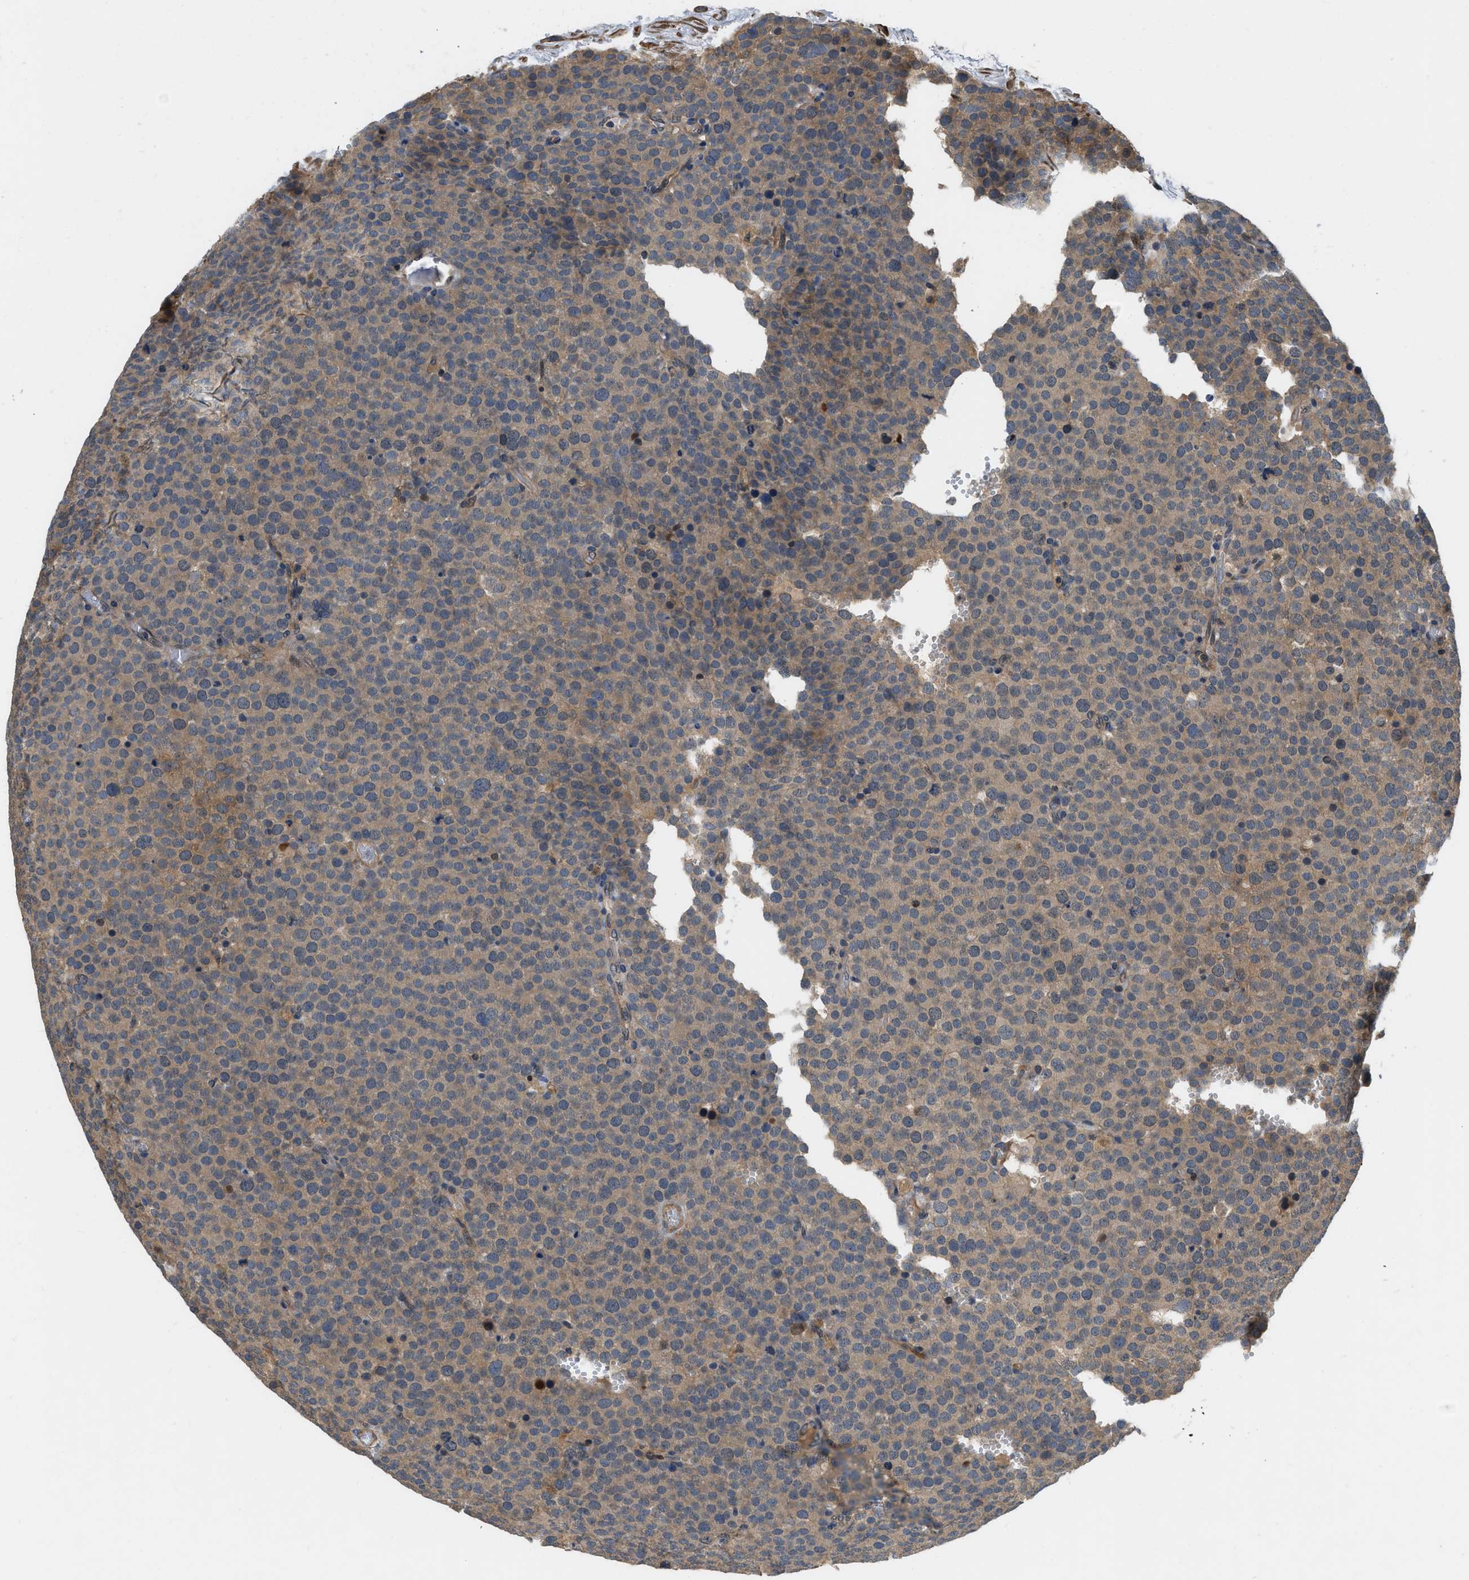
{"staining": {"intensity": "moderate", "quantity": ">75%", "location": "cytoplasmic/membranous"}, "tissue": "testis cancer", "cell_type": "Tumor cells", "image_type": "cancer", "snomed": [{"axis": "morphology", "description": "Normal tissue, NOS"}, {"axis": "morphology", "description": "Seminoma, NOS"}, {"axis": "topography", "description": "Testis"}], "caption": "IHC image of testis cancer (seminoma) stained for a protein (brown), which displays medium levels of moderate cytoplasmic/membranous staining in approximately >75% of tumor cells.", "gene": "GPR31", "patient": {"sex": "male", "age": 71}}